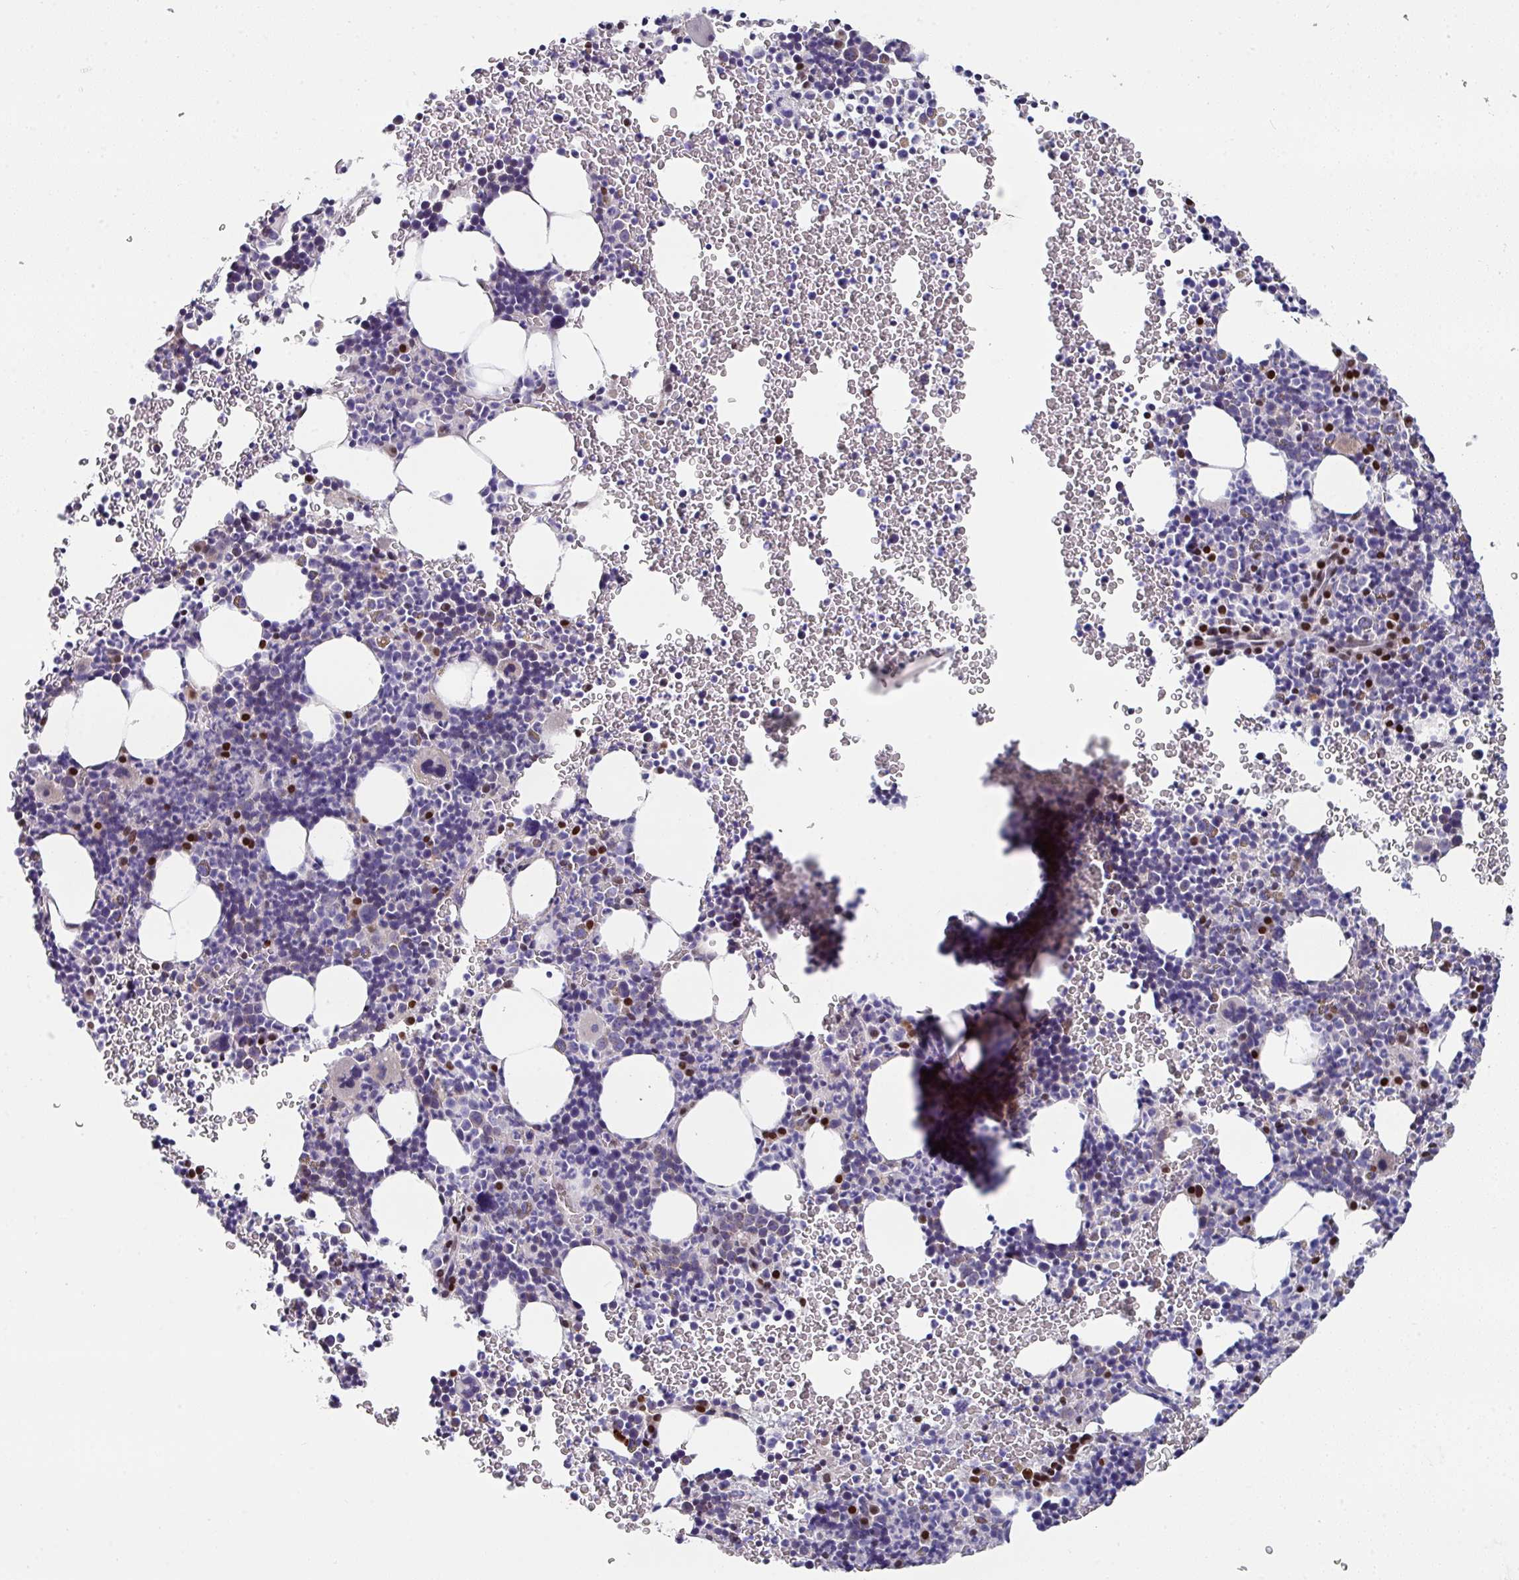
{"staining": {"intensity": "strong", "quantity": "<25%", "location": "nuclear"}, "tissue": "bone marrow", "cell_type": "Hematopoietic cells", "image_type": "normal", "snomed": [{"axis": "morphology", "description": "Normal tissue, NOS"}, {"axis": "topography", "description": "Bone marrow"}], "caption": "Approximately <25% of hematopoietic cells in benign bone marrow exhibit strong nuclear protein expression as visualized by brown immunohistochemical staining.", "gene": "CBX7", "patient": {"sex": "male", "age": 61}}